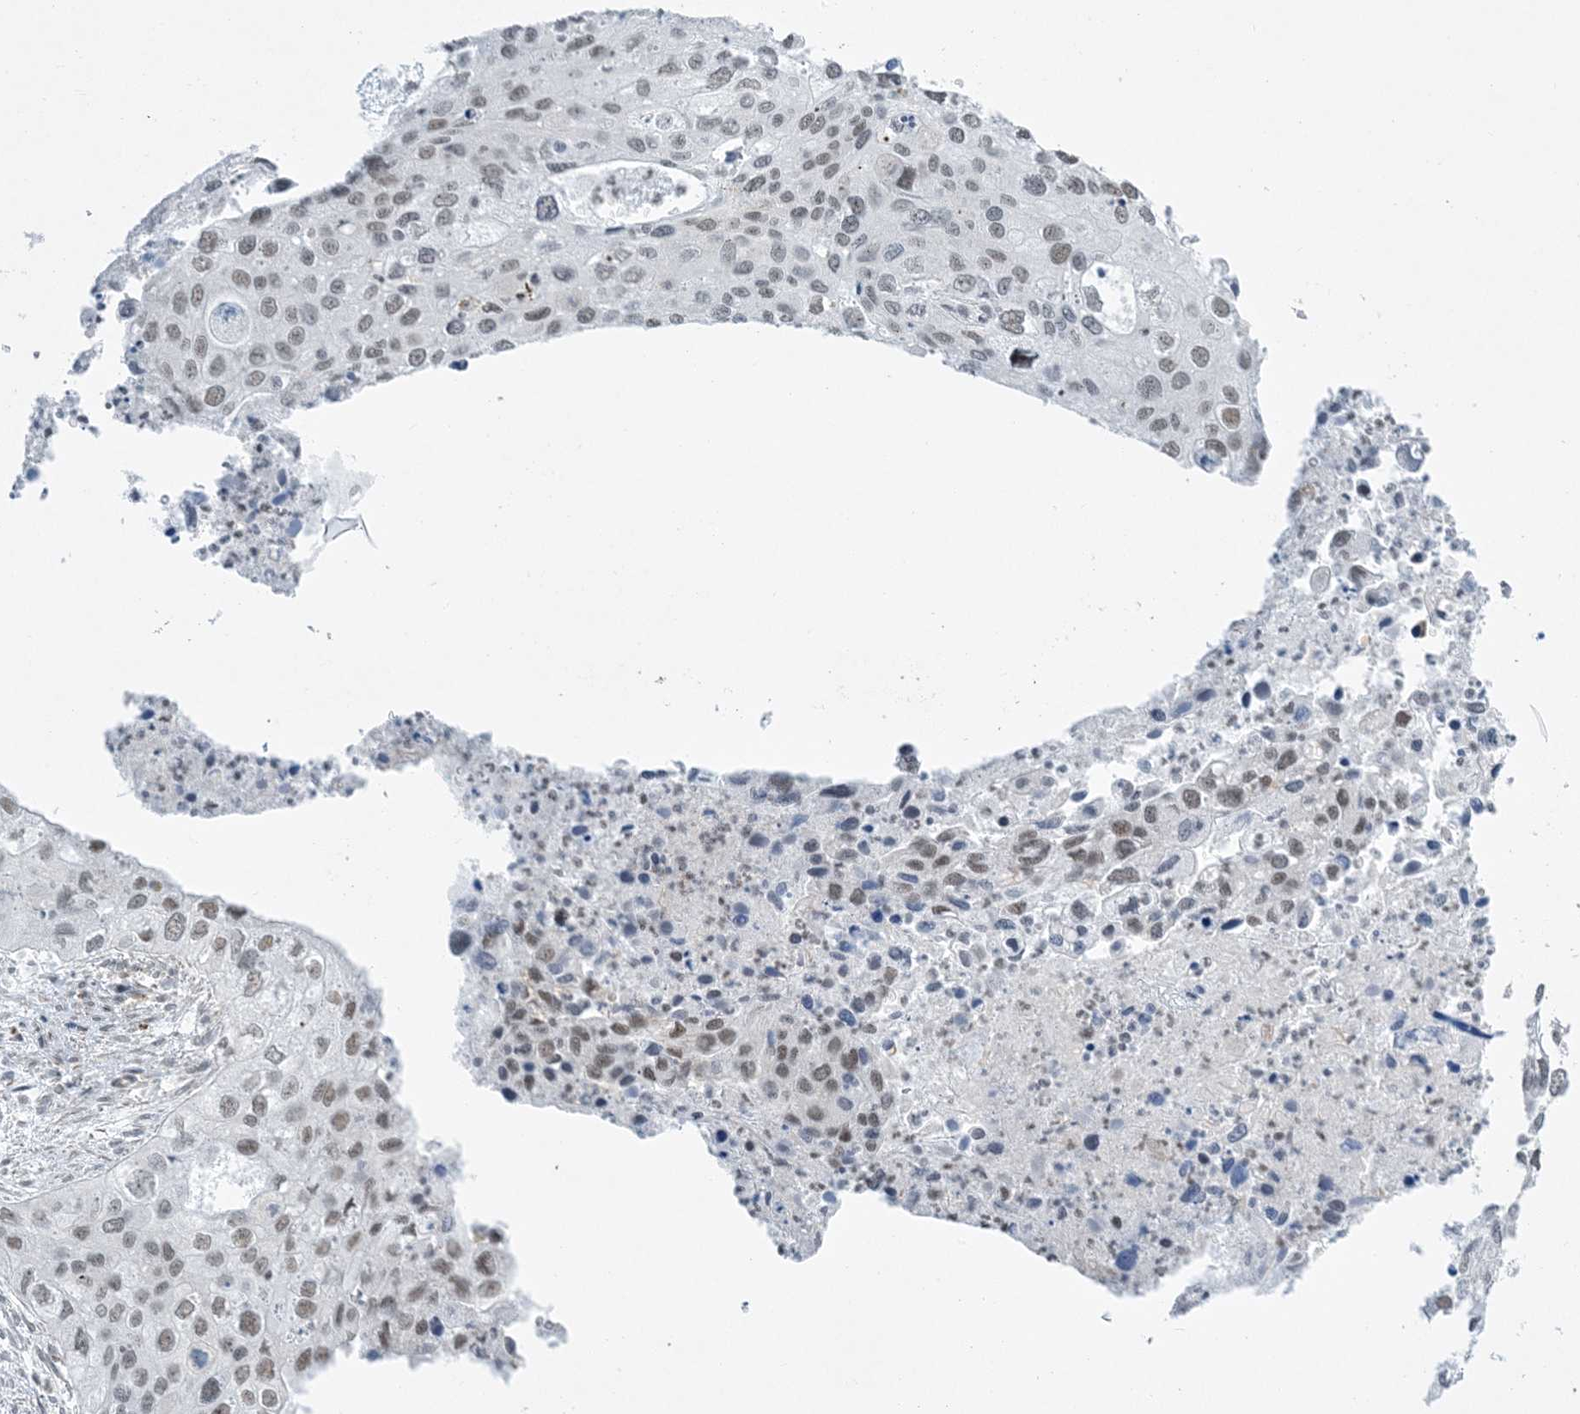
{"staining": {"intensity": "weak", "quantity": ">75%", "location": "nuclear"}, "tissue": "cervical cancer", "cell_type": "Tumor cells", "image_type": "cancer", "snomed": [{"axis": "morphology", "description": "Squamous cell carcinoma, NOS"}, {"axis": "topography", "description": "Cervix"}], "caption": "Cervical squamous cell carcinoma tissue displays weak nuclear staining in approximately >75% of tumor cells The protein of interest is shown in brown color, while the nuclei are stained blue.", "gene": "ZNF787", "patient": {"sex": "female", "age": 55}}